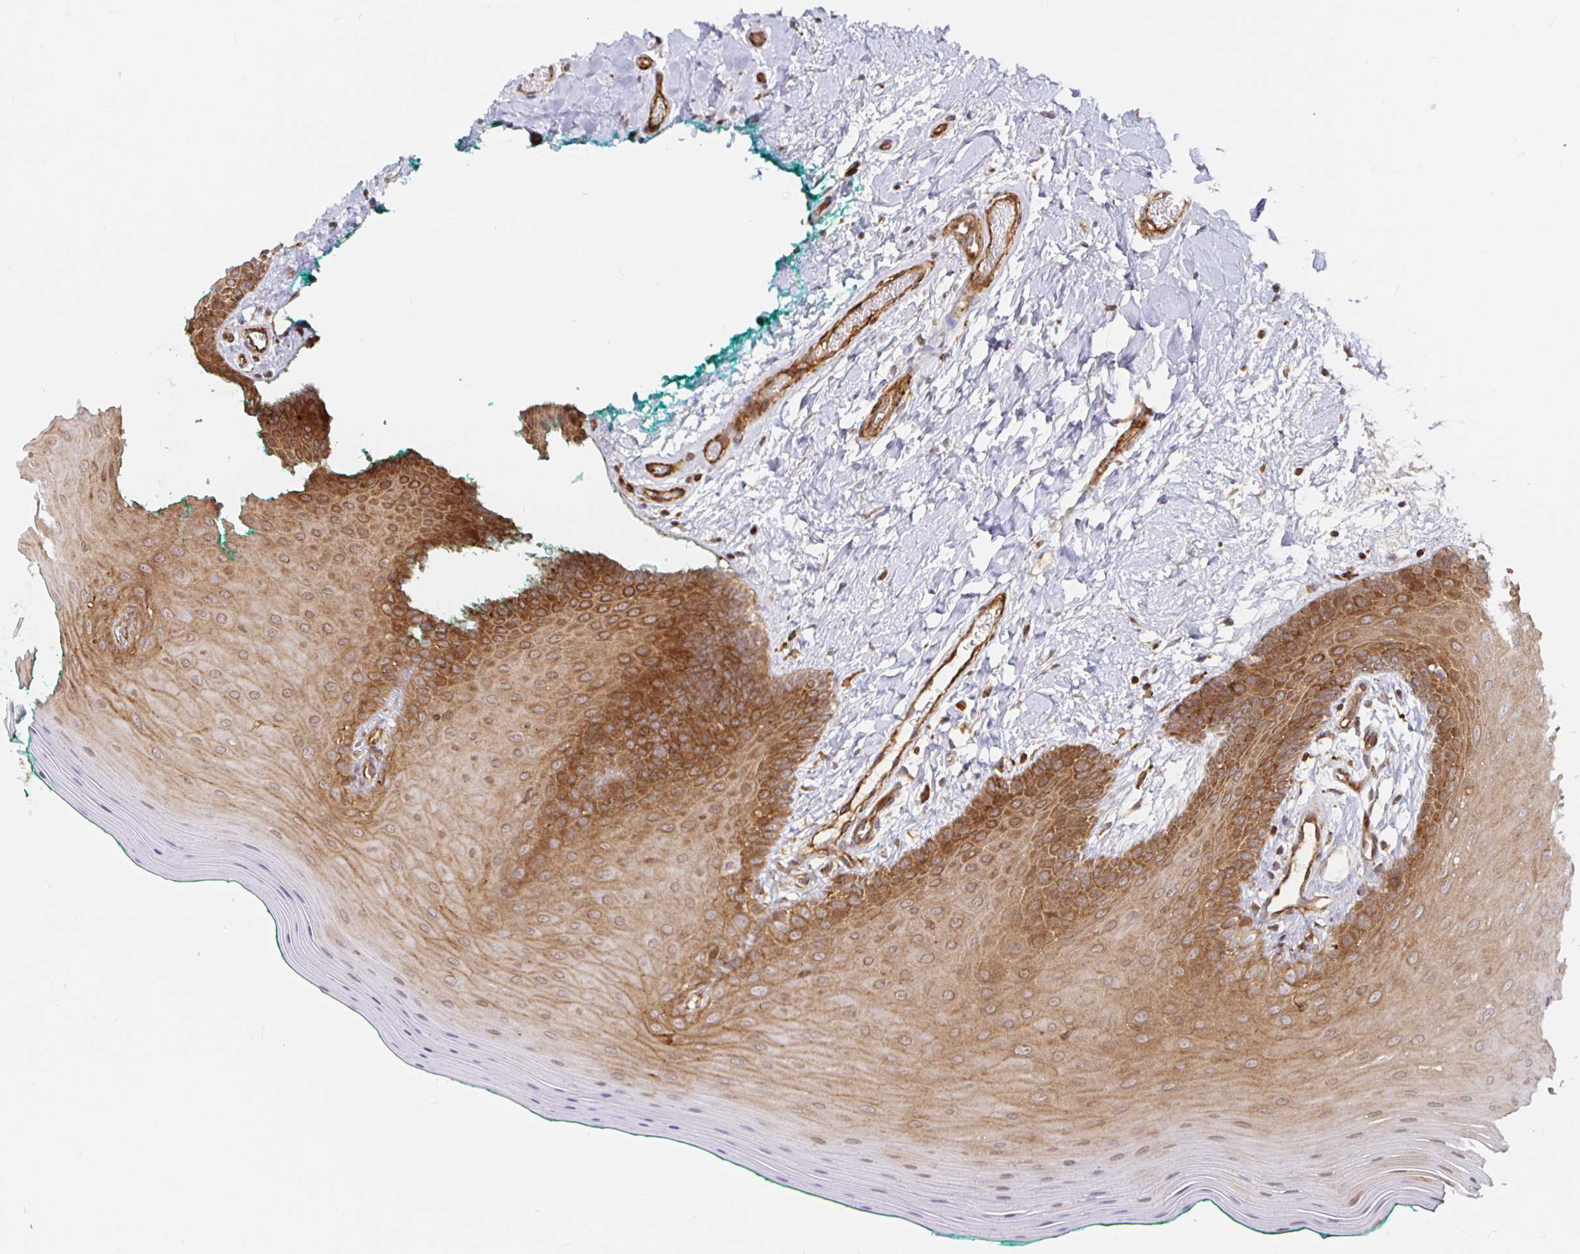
{"staining": {"intensity": "moderate", "quantity": ">75%", "location": "cytoplasmic/membranous"}, "tissue": "oral mucosa", "cell_type": "Squamous epithelial cells", "image_type": "normal", "snomed": [{"axis": "morphology", "description": "Normal tissue, NOS"}, {"axis": "topography", "description": "Oral tissue"}], "caption": "Immunohistochemical staining of benign oral mucosa exhibits >75% levels of moderate cytoplasmic/membranous protein expression in about >75% of squamous epithelial cells.", "gene": "STRAP", "patient": {"sex": "female", "age": 40}}